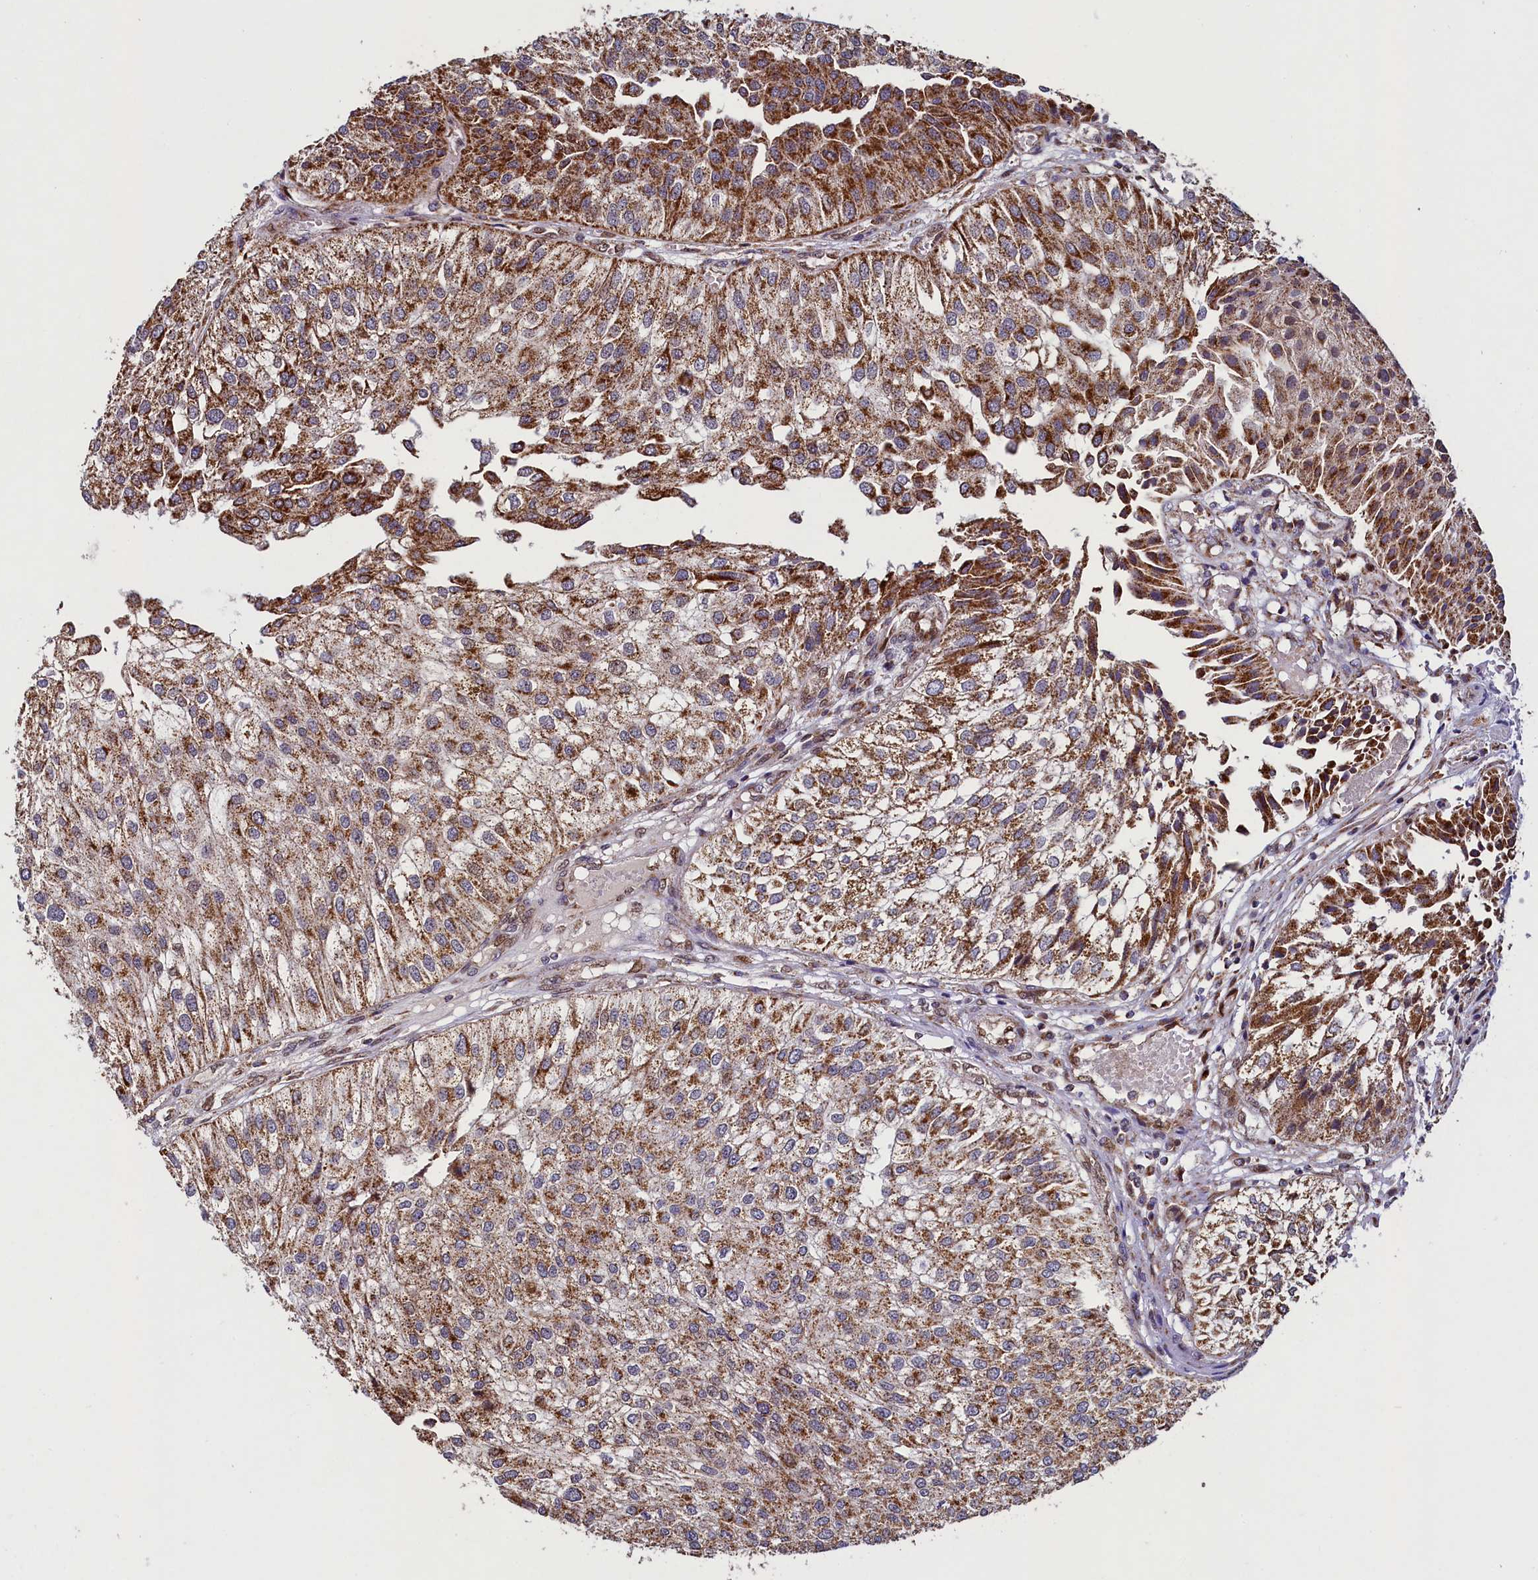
{"staining": {"intensity": "moderate", "quantity": ">75%", "location": "cytoplasmic/membranous"}, "tissue": "urothelial cancer", "cell_type": "Tumor cells", "image_type": "cancer", "snomed": [{"axis": "morphology", "description": "Urothelial carcinoma, Low grade"}, {"axis": "topography", "description": "Urinary bladder"}], "caption": "Urothelial cancer was stained to show a protein in brown. There is medium levels of moderate cytoplasmic/membranous positivity in approximately >75% of tumor cells. (Stains: DAB (3,3'-diaminobenzidine) in brown, nuclei in blue, Microscopy: brightfield microscopy at high magnification).", "gene": "ZNF577", "patient": {"sex": "female", "age": 89}}